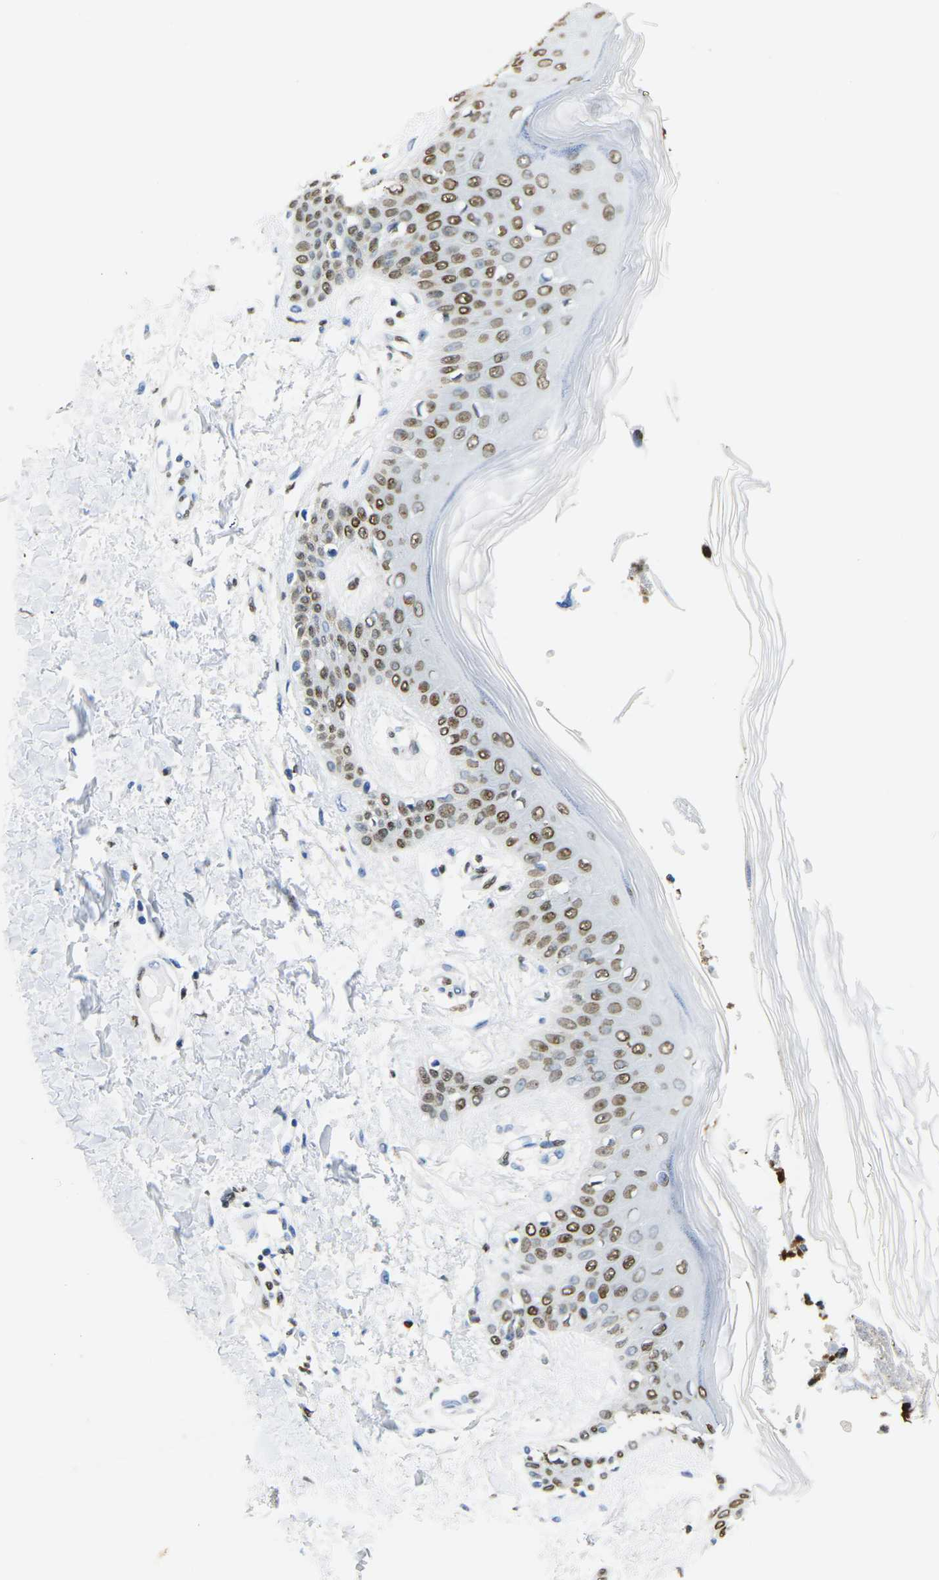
{"staining": {"intensity": "weak", "quantity": "<25%", "location": "nuclear"}, "tissue": "skin", "cell_type": "Fibroblasts", "image_type": "normal", "snomed": [{"axis": "morphology", "description": "Normal tissue, NOS"}, {"axis": "topography", "description": "Skin"}], "caption": "Micrograph shows no significant protein expression in fibroblasts of benign skin. (Stains: DAB (3,3'-diaminobenzidine) immunohistochemistry (IHC) with hematoxylin counter stain, Microscopy: brightfield microscopy at high magnification).", "gene": "DRAXIN", "patient": {"sex": "male", "age": 53}}